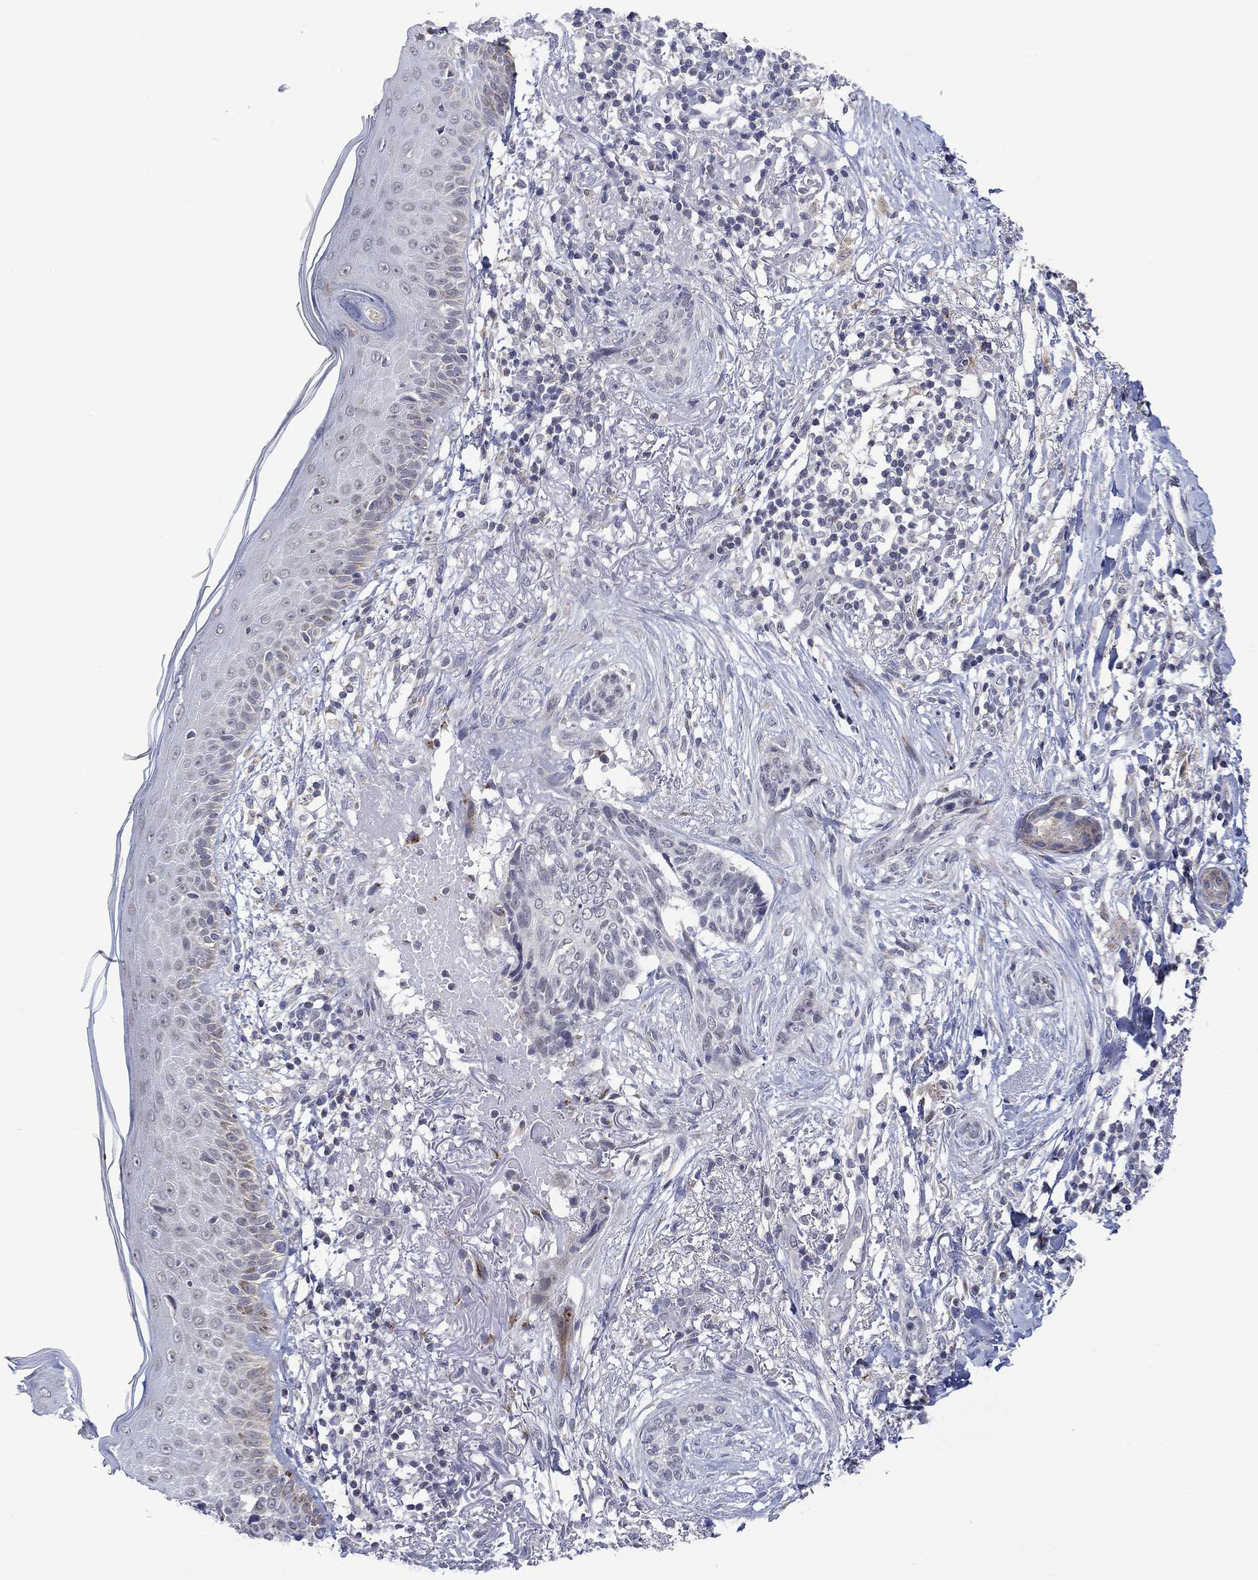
{"staining": {"intensity": "negative", "quantity": "none", "location": "none"}, "tissue": "skin cancer", "cell_type": "Tumor cells", "image_type": "cancer", "snomed": [{"axis": "morphology", "description": "Normal tissue, NOS"}, {"axis": "morphology", "description": "Basal cell carcinoma"}, {"axis": "topography", "description": "Skin"}], "caption": "DAB (3,3'-diaminobenzidine) immunohistochemical staining of human skin cancer shows no significant expression in tumor cells.", "gene": "SLC48A1", "patient": {"sex": "male", "age": 84}}